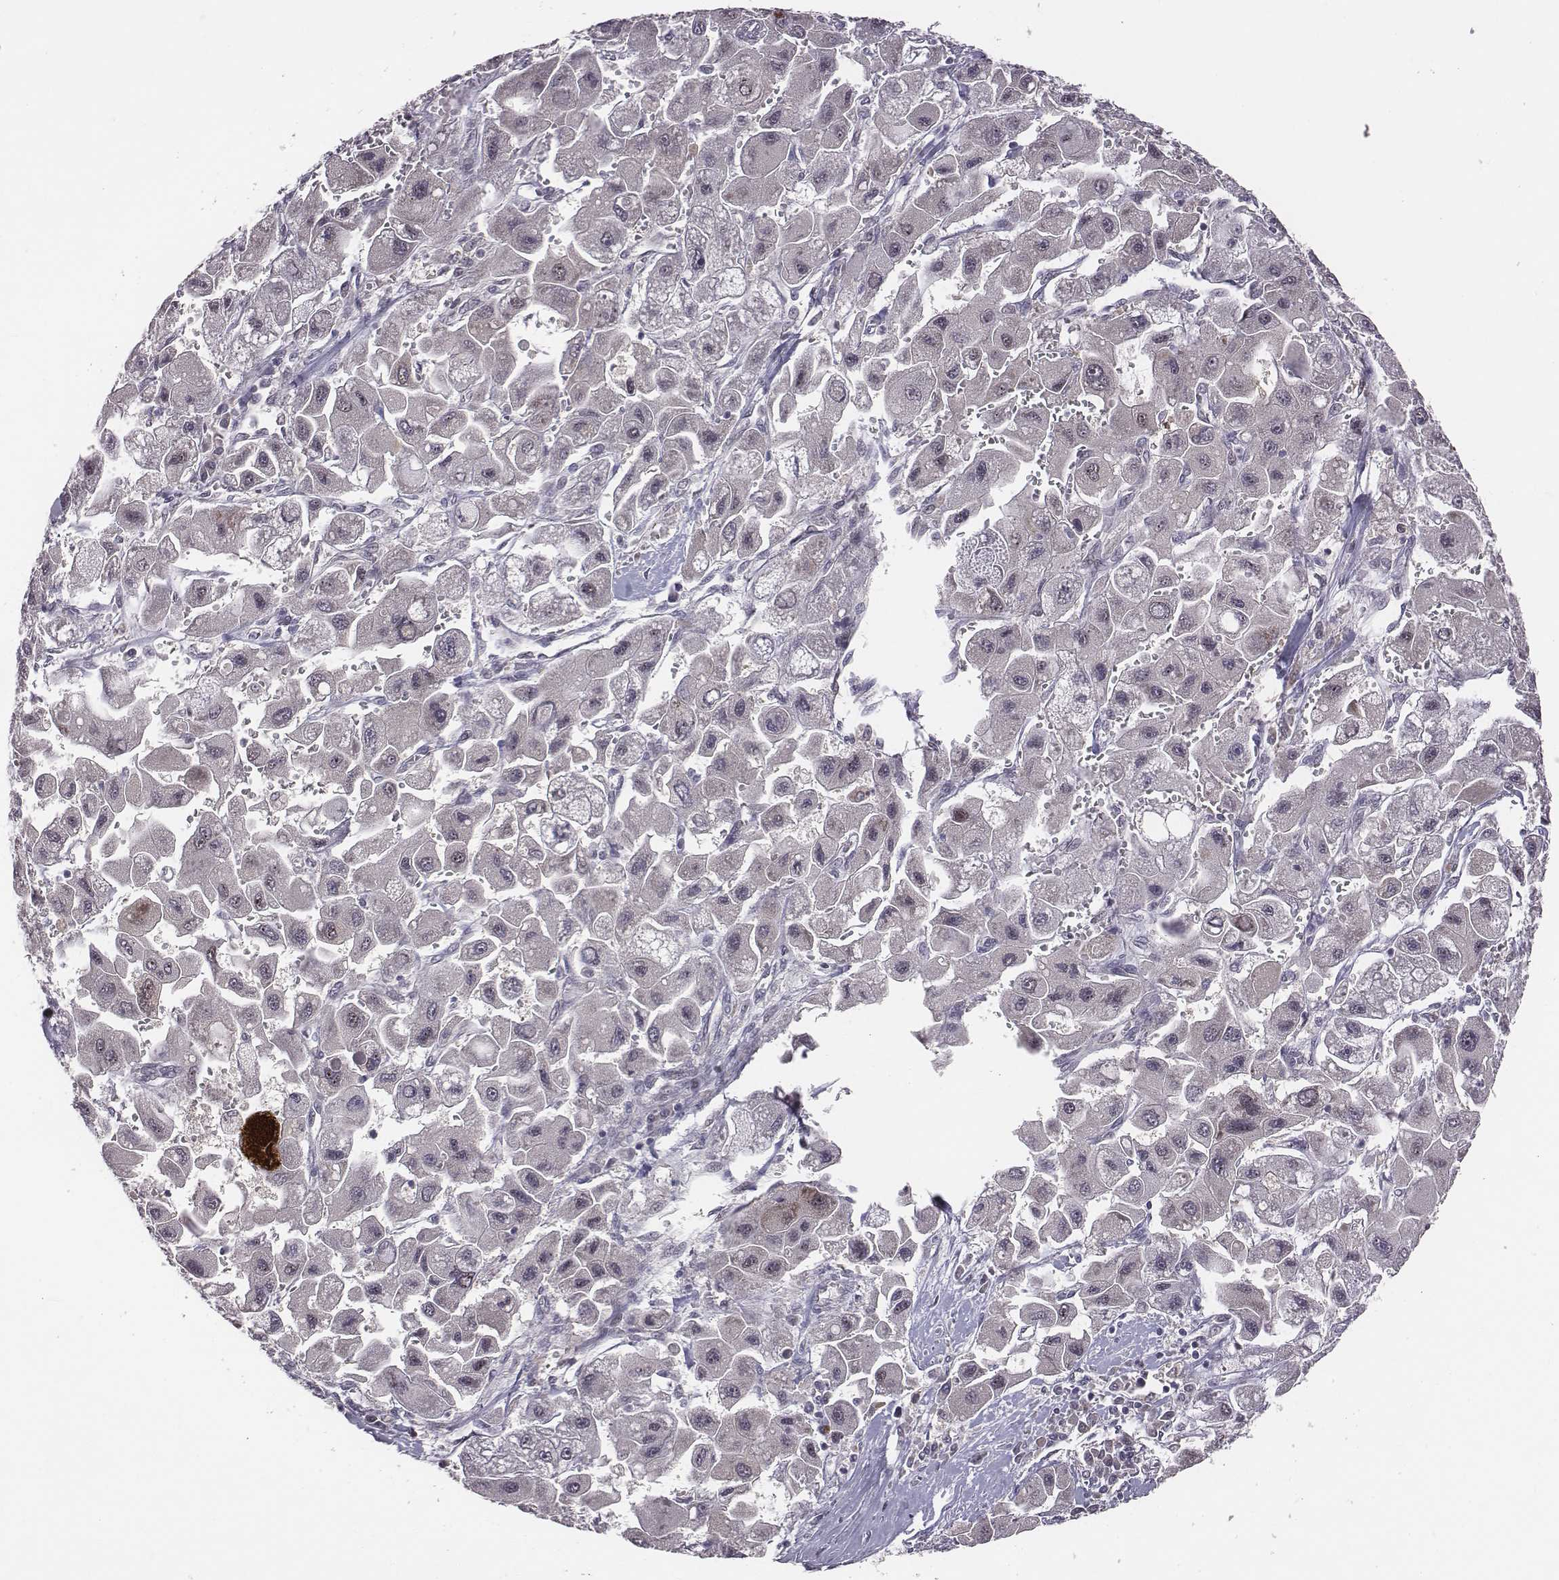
{"staining": {"intensity": "negative", "quantity": "none", "location": "none"}, "tissue": "liver cancer", "cell_type": "Tumor cells", "image_type": "cancer", "snomed": [{"axis": "morphology", "description": "Carcinoma, Hepatocellular, NOS"}, {"axis": "topography", "description": "Liver"}], "caption": "Liver cancer (hepatocellular carcinoma) stained for a protein using immunohistochemistry (IHC) shows no staining tumor cells.", "gene": "SMURF2", "patient": {"sex": "male", "age": 24}}